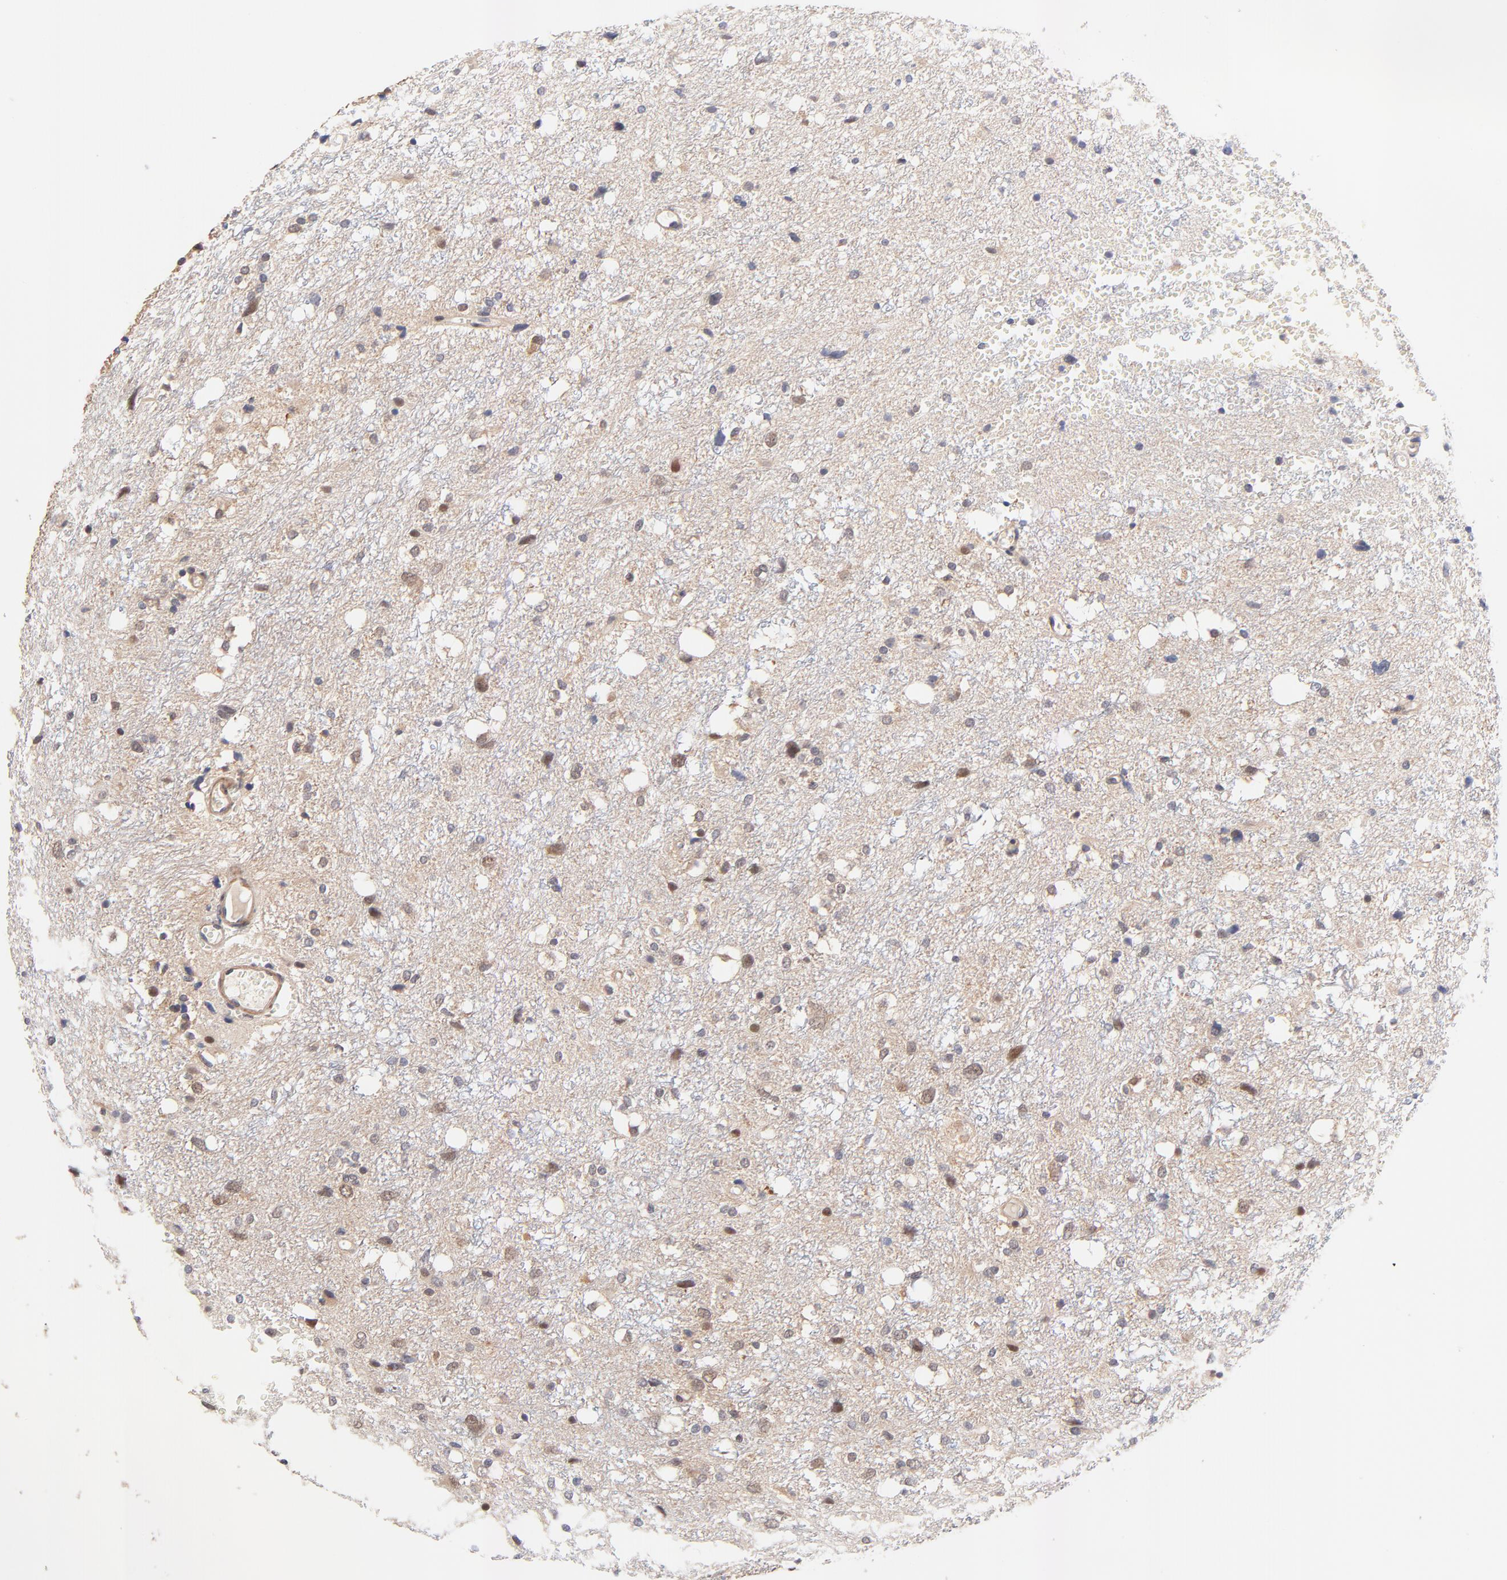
{"staining": {"intensity": "moderate", "quantity": "25%-75%", "location": "cytoplasmic/membranous,nuclear"}, "tissue": "glioma", "cell_type": "Tumor cells", "image_type": "cancer", "snomed": [{"axis": "morphology", "description": "Glioma, malignant, High grade"}, {"axis": "topography", "description": "Brain"}], "caption": "DAB (3,3'-diaminobenzidine) immunohistochemical staining of high-grade glioma (malignant) exhibits moderate cytoplasmic/membranous and nuclear protein positivity in about 25%-75% of tumor cells.", "gene": "TXNL1", "patient": {"sex": "female", "age": 59}}